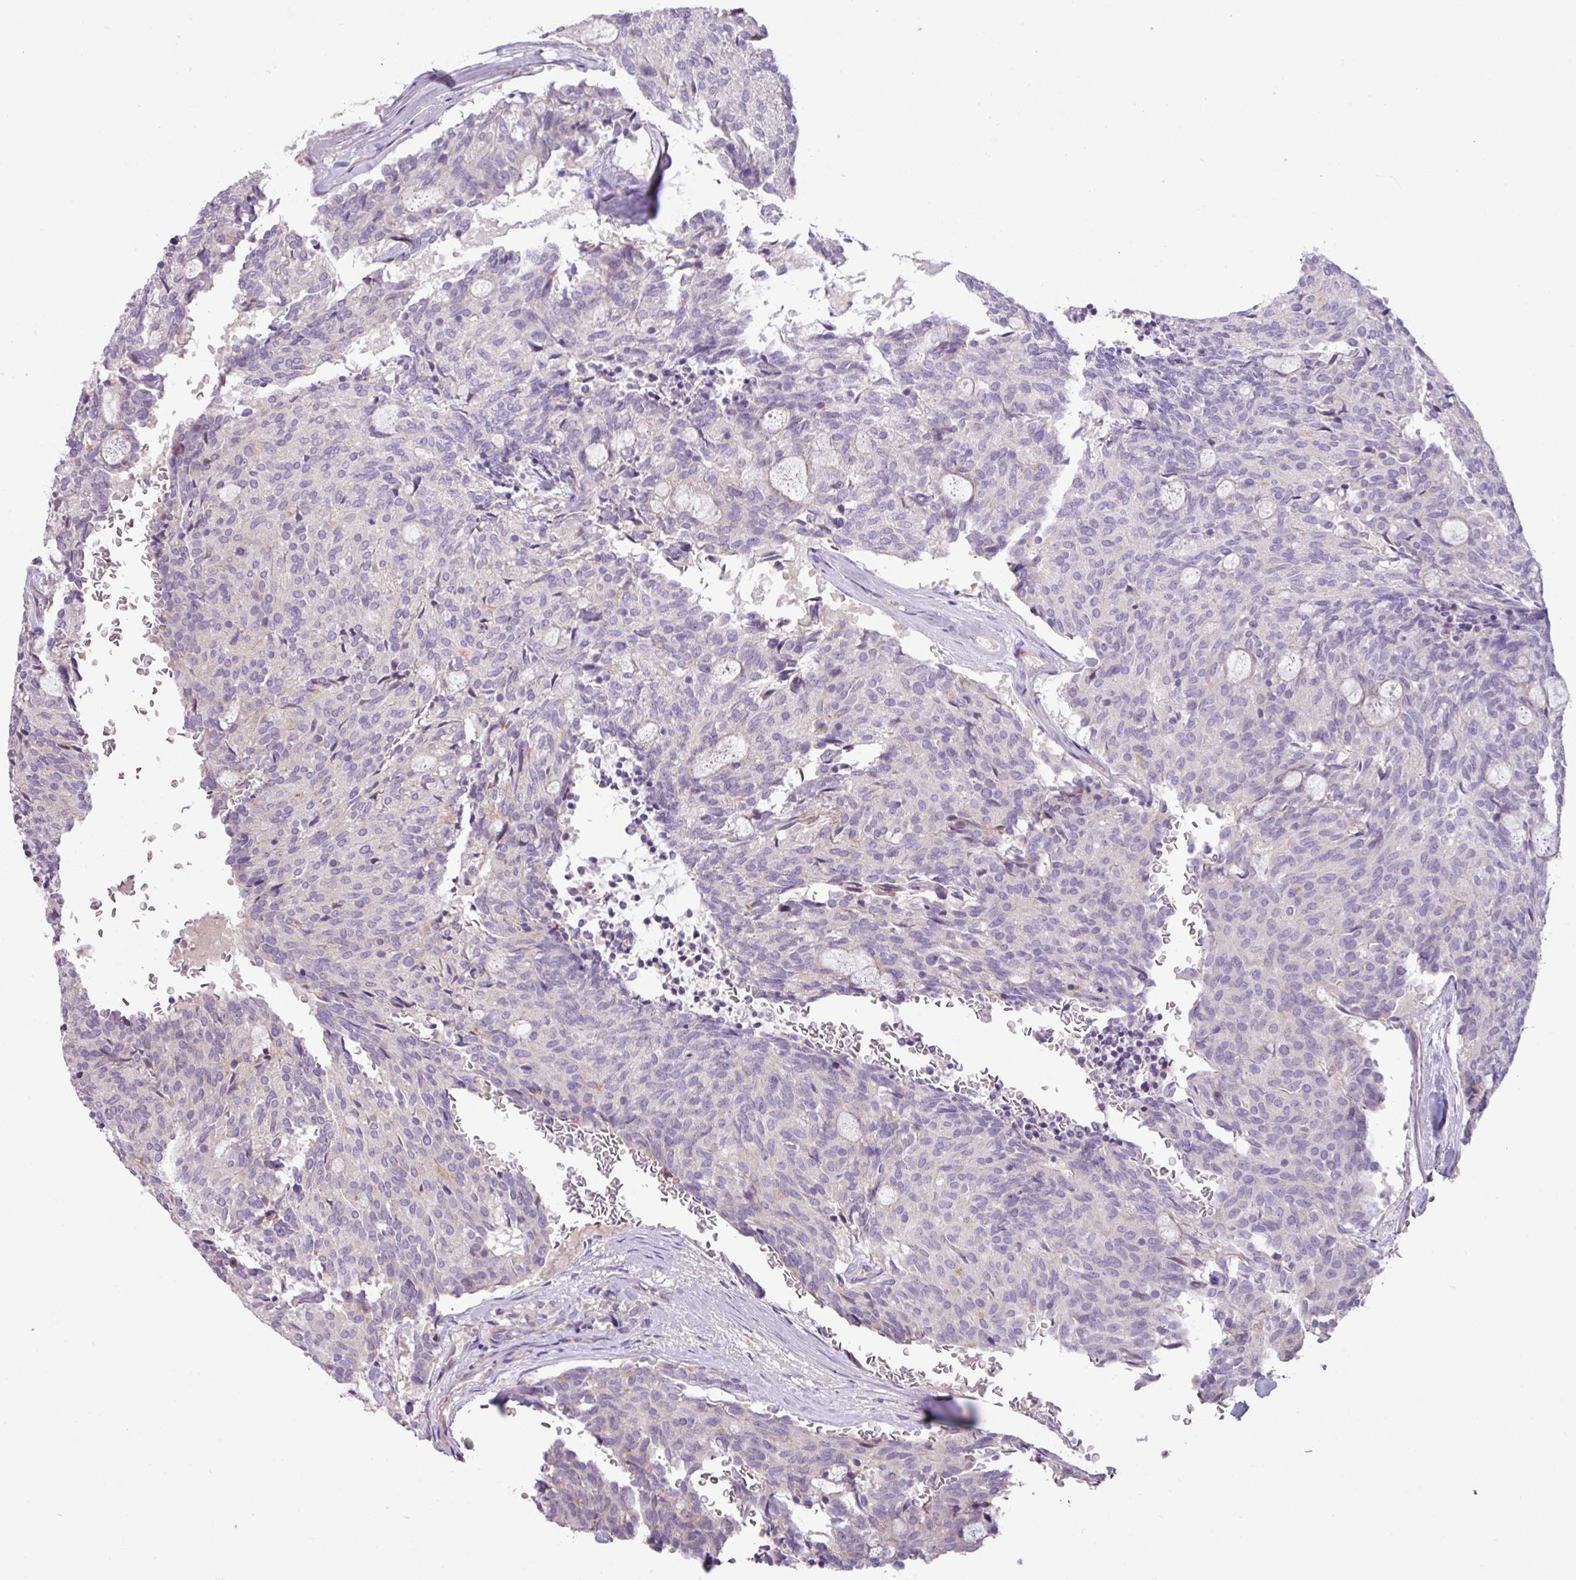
{"staining": {"intensity": "negative", "quantity": "none", "location": "none"}, "tissue": "carcinoid", "cell_type": "Tumor cells", "image_type": "cancer", "snomed": [{"axis": "morphology", "description": "Carcinoid, malignant, NOS"}, {"axis": "topography", "description": "Pancreas"}], "caption": "IHC image of neoplastic tissue: human malignant carcinoid stained with DAB (3,3'-diaminobenzidine) shows no significant protein staining in tumor cells.", "gene": "PIK3R5", "patient": {"sex": "female", "age": 54}}